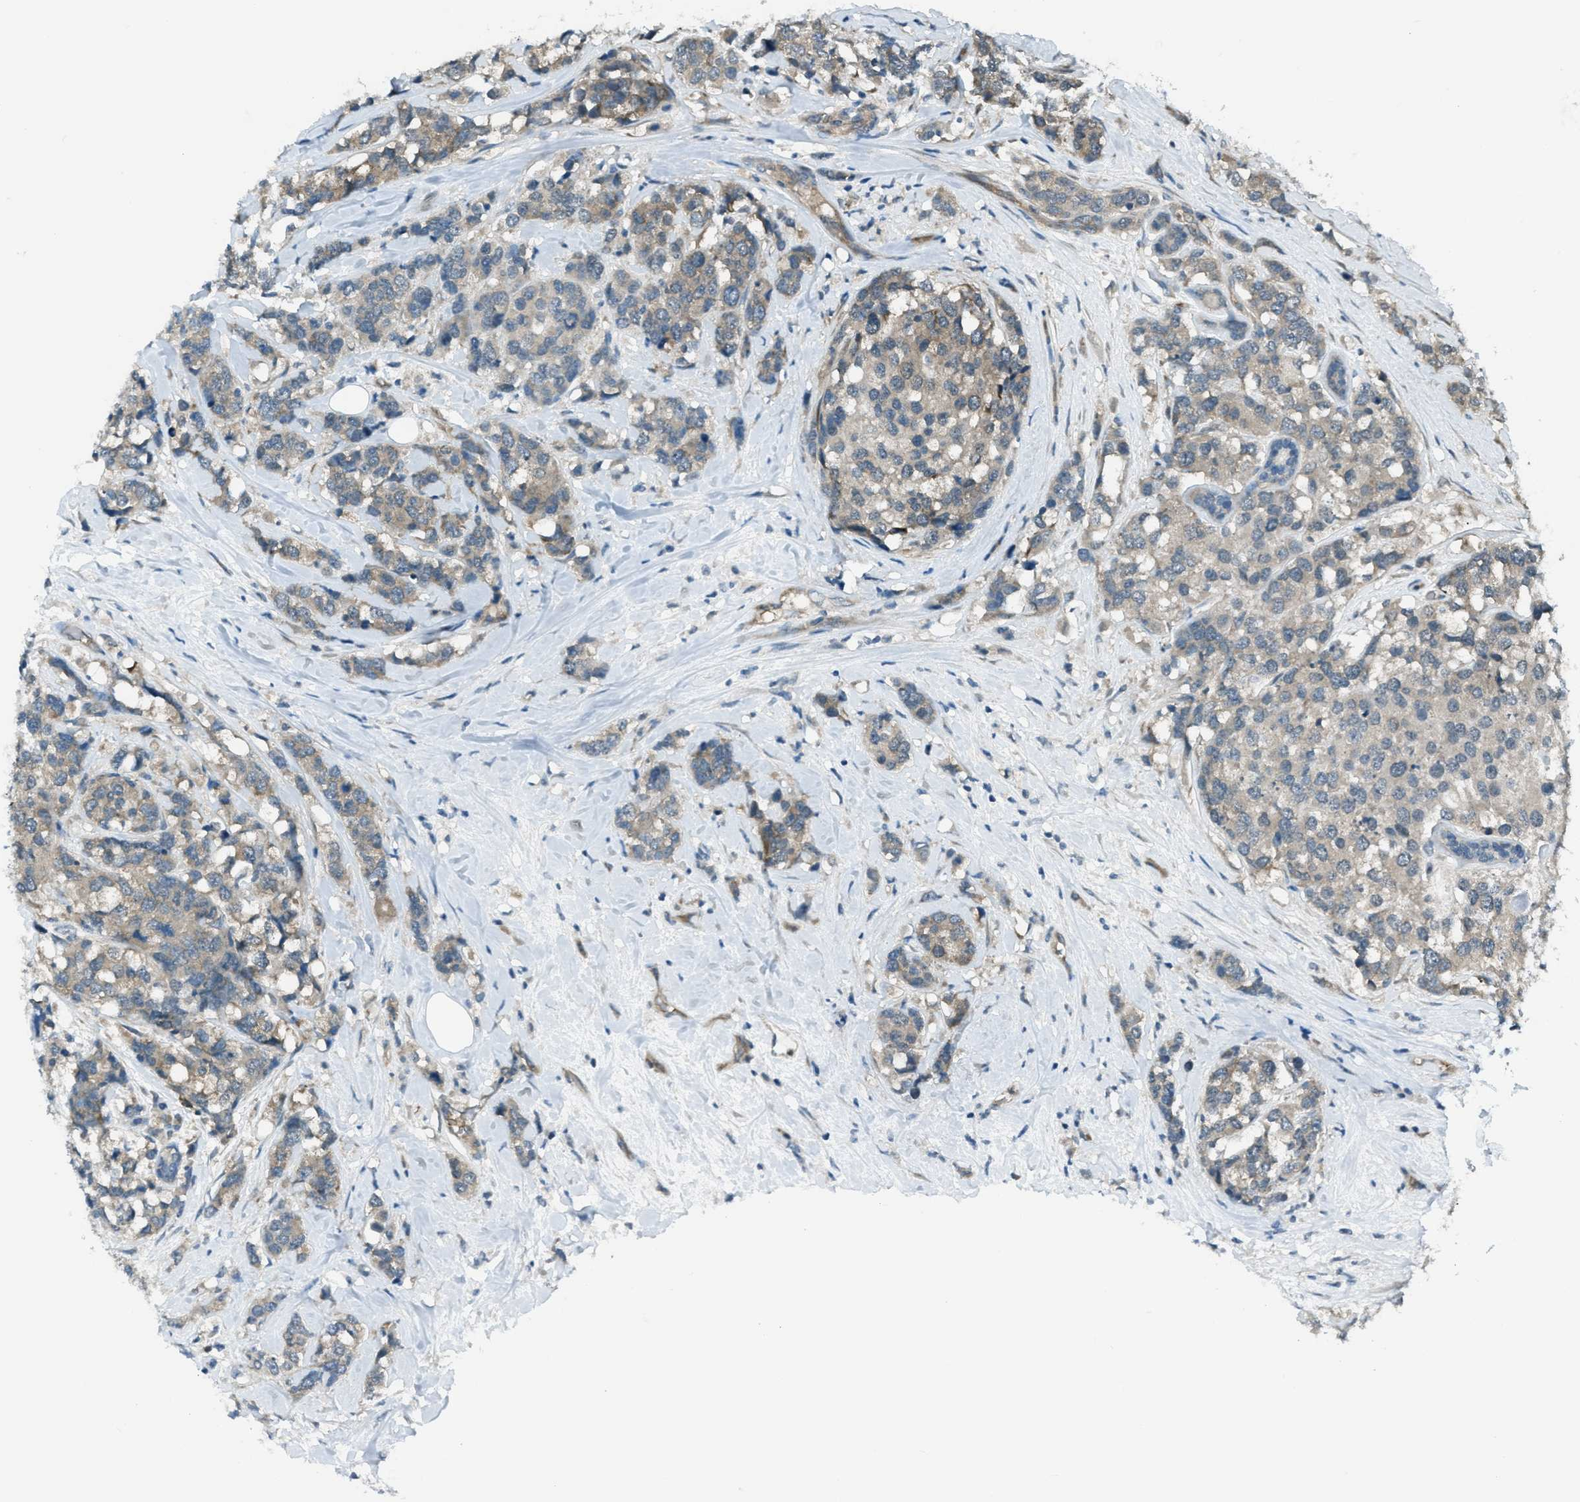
{"staining": {"intensity": "weak", "quantity": ">75%", "location": "cytoplasmic/membranous"}, "tissue": "breast cancer", "cell_type": "Tumor cells", "image_type": "cancer", "snomed": [{"axis": "morphology", "description": "Lobular carcinoma"}, {"axis": "topography", "description": "Breast"}], "caption": "Protein staining of lobular carcinoma (breast) tissue shows weak cytoplasmic/membranous positivity in approximately >75% of tumor cells.", "gene": "ASAP2", "patient": {"sex": "female", "age": 59}}